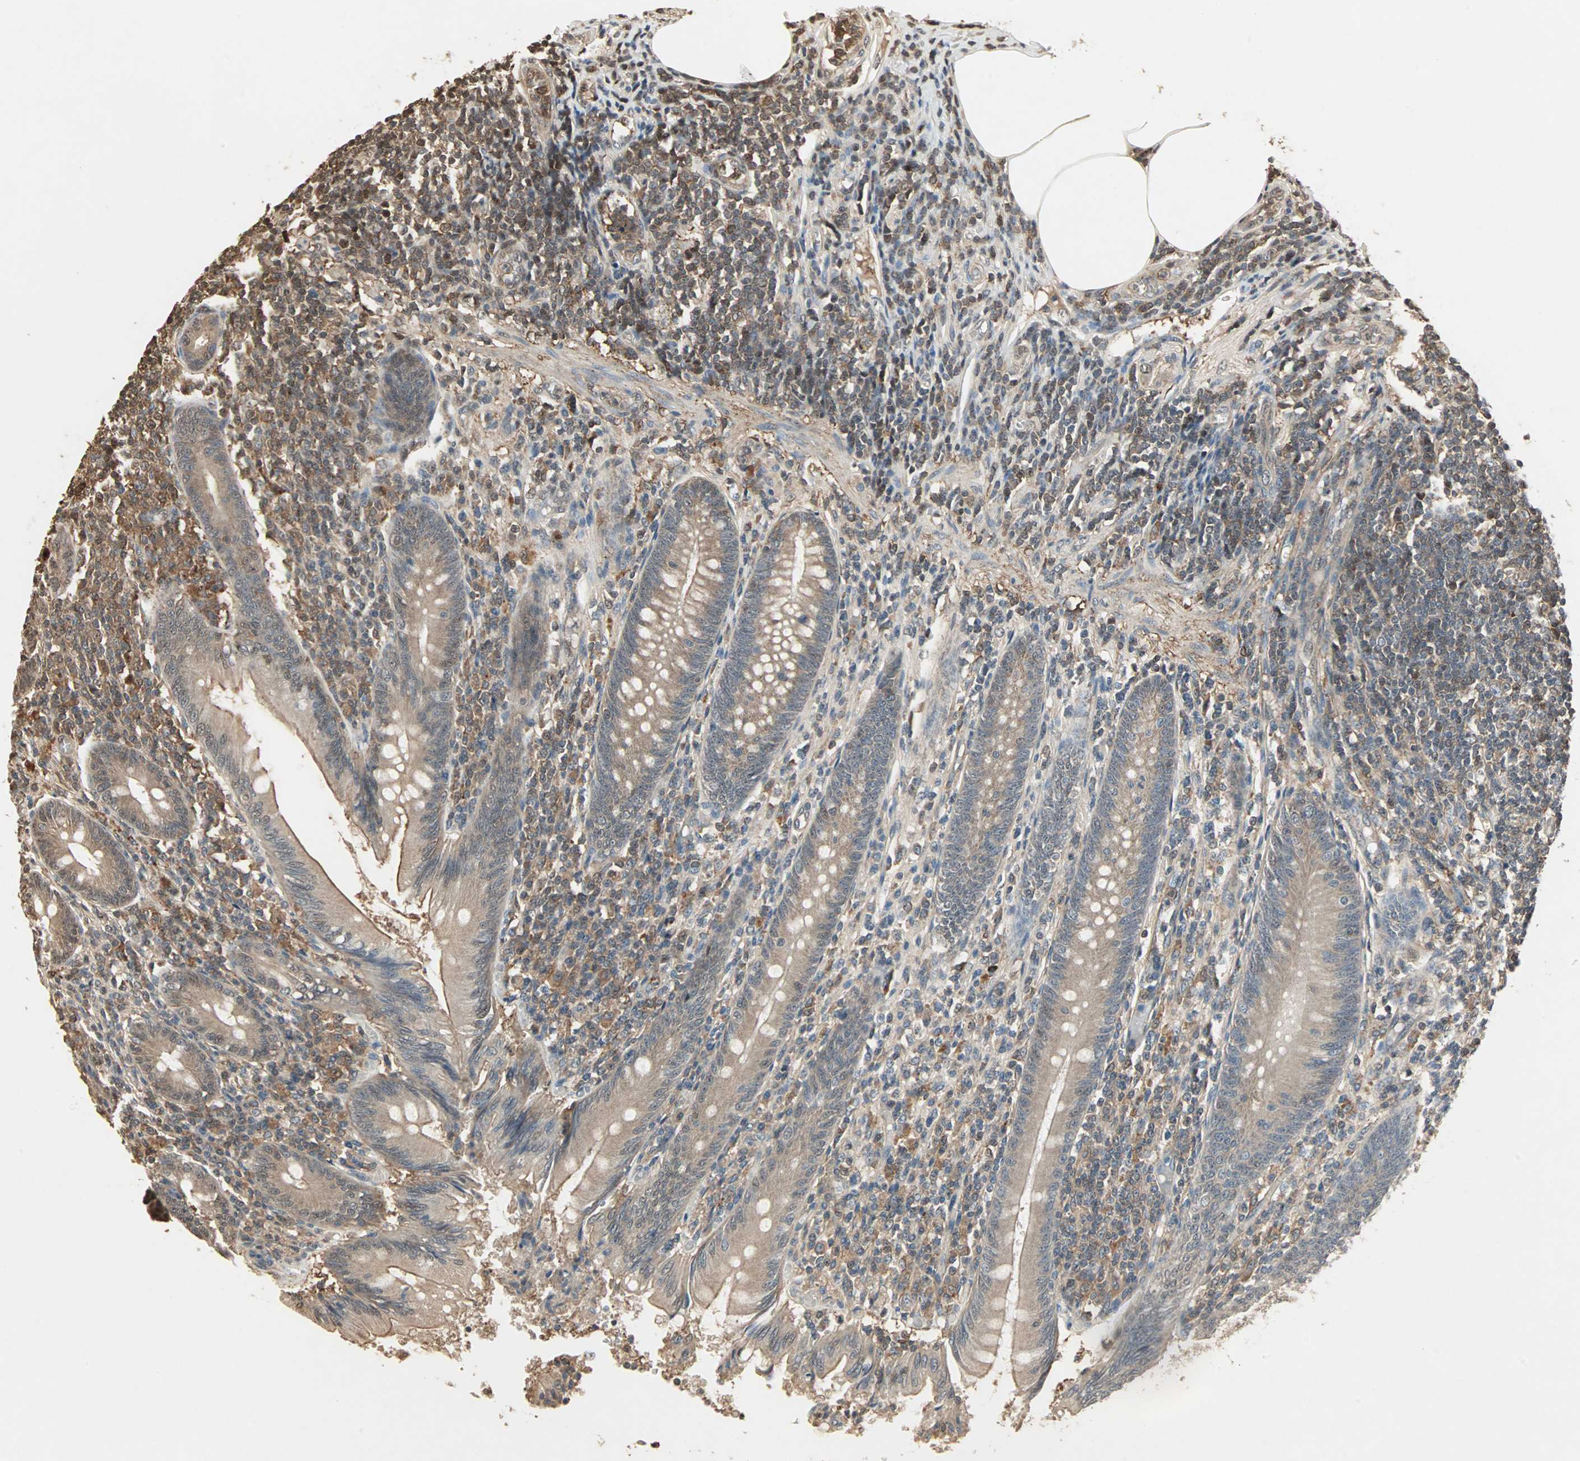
{"staining": {"intensity": "weak", "quantity": ">75%", "location": "cytoplasmic/membranous"}, "tissue": "appendix", "cell_type": "Glandular cells", "image_type": "normal", "snomed": [{"axis": "morphology", "description": "Normal tissue, NOS"}, {"axis": "morphology", "description": "Inflammation, NOS"}, {"axis": "topography", "description": "Appendix"}], "caption": "This micrograph reveals IHC staining of normal appendix, with low weak cytoplasmic/membranous expression in approximately >75% of glandular cells.", "gene": "DRG2", "patient": {"sex": "male", "age": 46}}